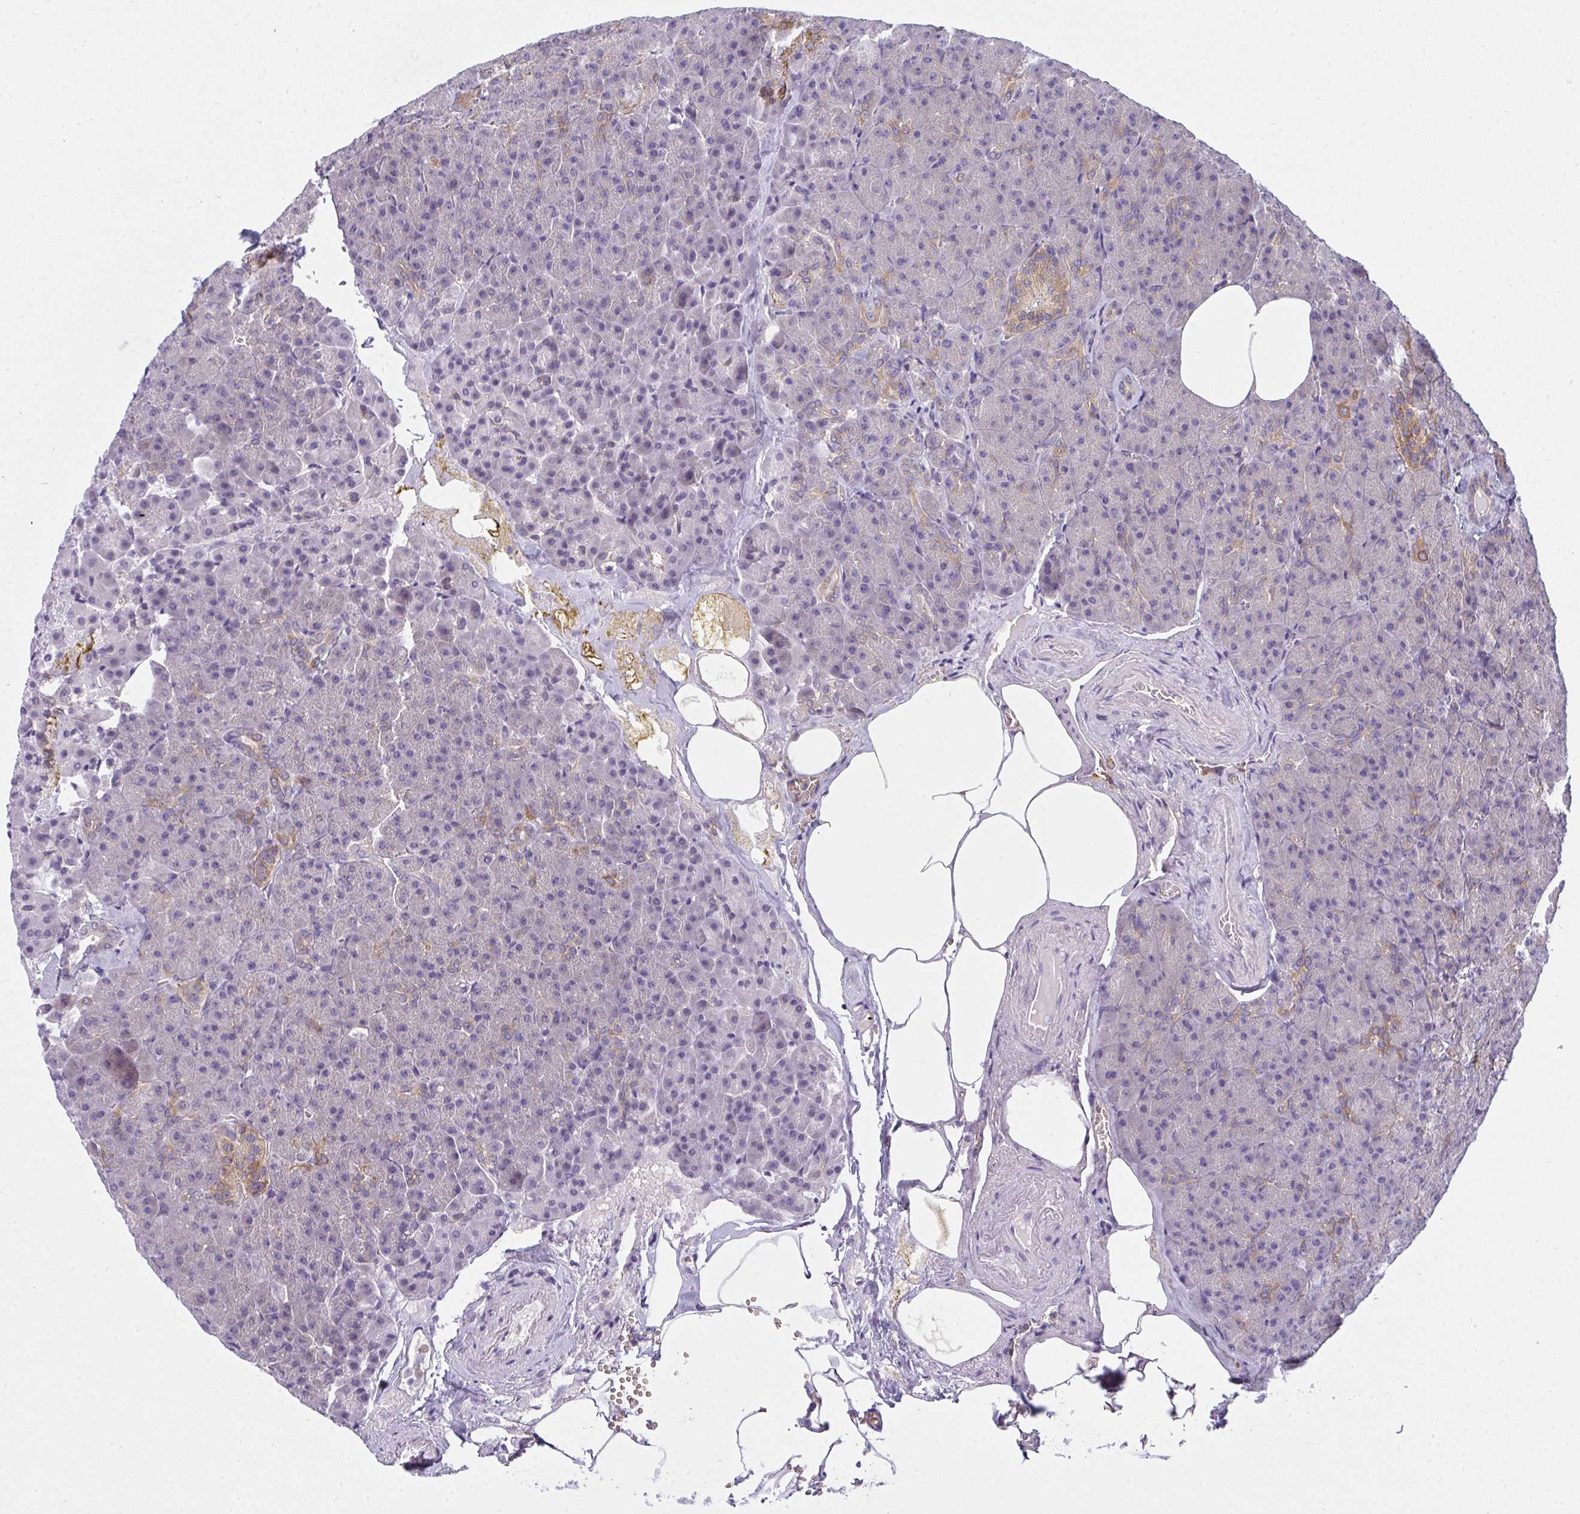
{"staining": {"intensity": "weak", "quantity": "<25%", "location": "cytoplasmic/membranous"}, "tissue": "pancreas", "cell_type": "Exocrine glandular cells", "image_type": "normal", "snomed": [{"axis": "morphology", "description": "Normal tissue, NOS"}, {"axis": "topography", "description": "Pancreas"}], "caption": "High magnification brightfield microscopy of normal pancreas stained with DAB (3,3'-diaminobenzidine) (brown) and counterstained with hematoxylin (blue): exocrine glandular cells show no significant positivity.", "gene": "SLC30A6", "patient": {"sex": "female", "age": 74}}